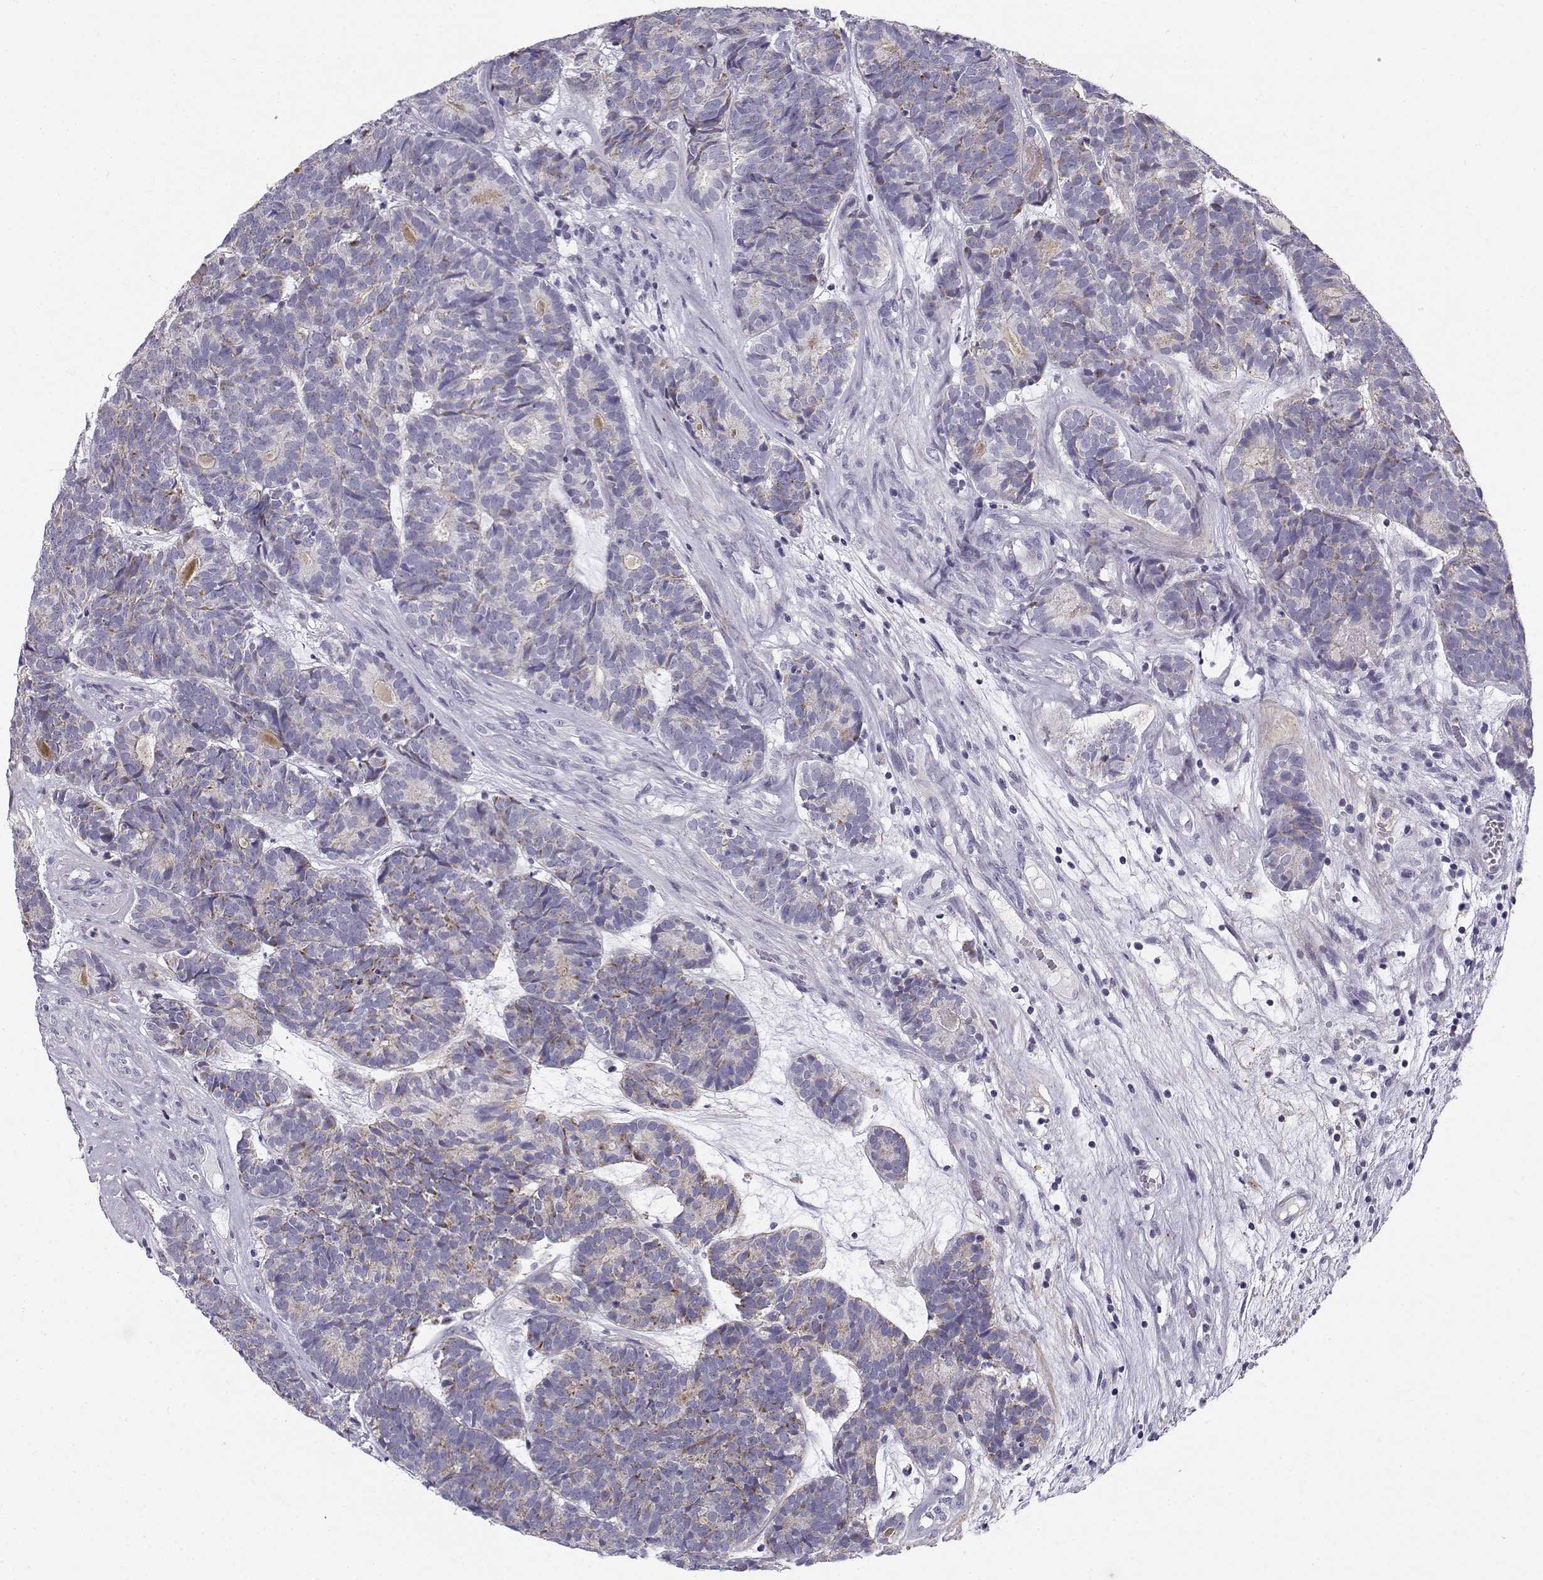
{"staining": {"intensity": "moderate", "quantity": "<25%", "location": "cytoplasmic/membranous"}, "tissue": "head and neck cancer", "cell_type": "Tumor cells", "image_type": "cancer", "snomed": [{"axis": "morphology", "description": "Adenocarcinoma, NOS"}, {"axis": "topography", "description": "Head-Neck"}], "caption": "Protein expression analysis of head and neck adenocarcinoma shows moderate cytoplasmic/membranous staining in approximately <25% of tumor cells.", "gene": "CREB3L3", "patient": {"sex": "female", "age": 81}}